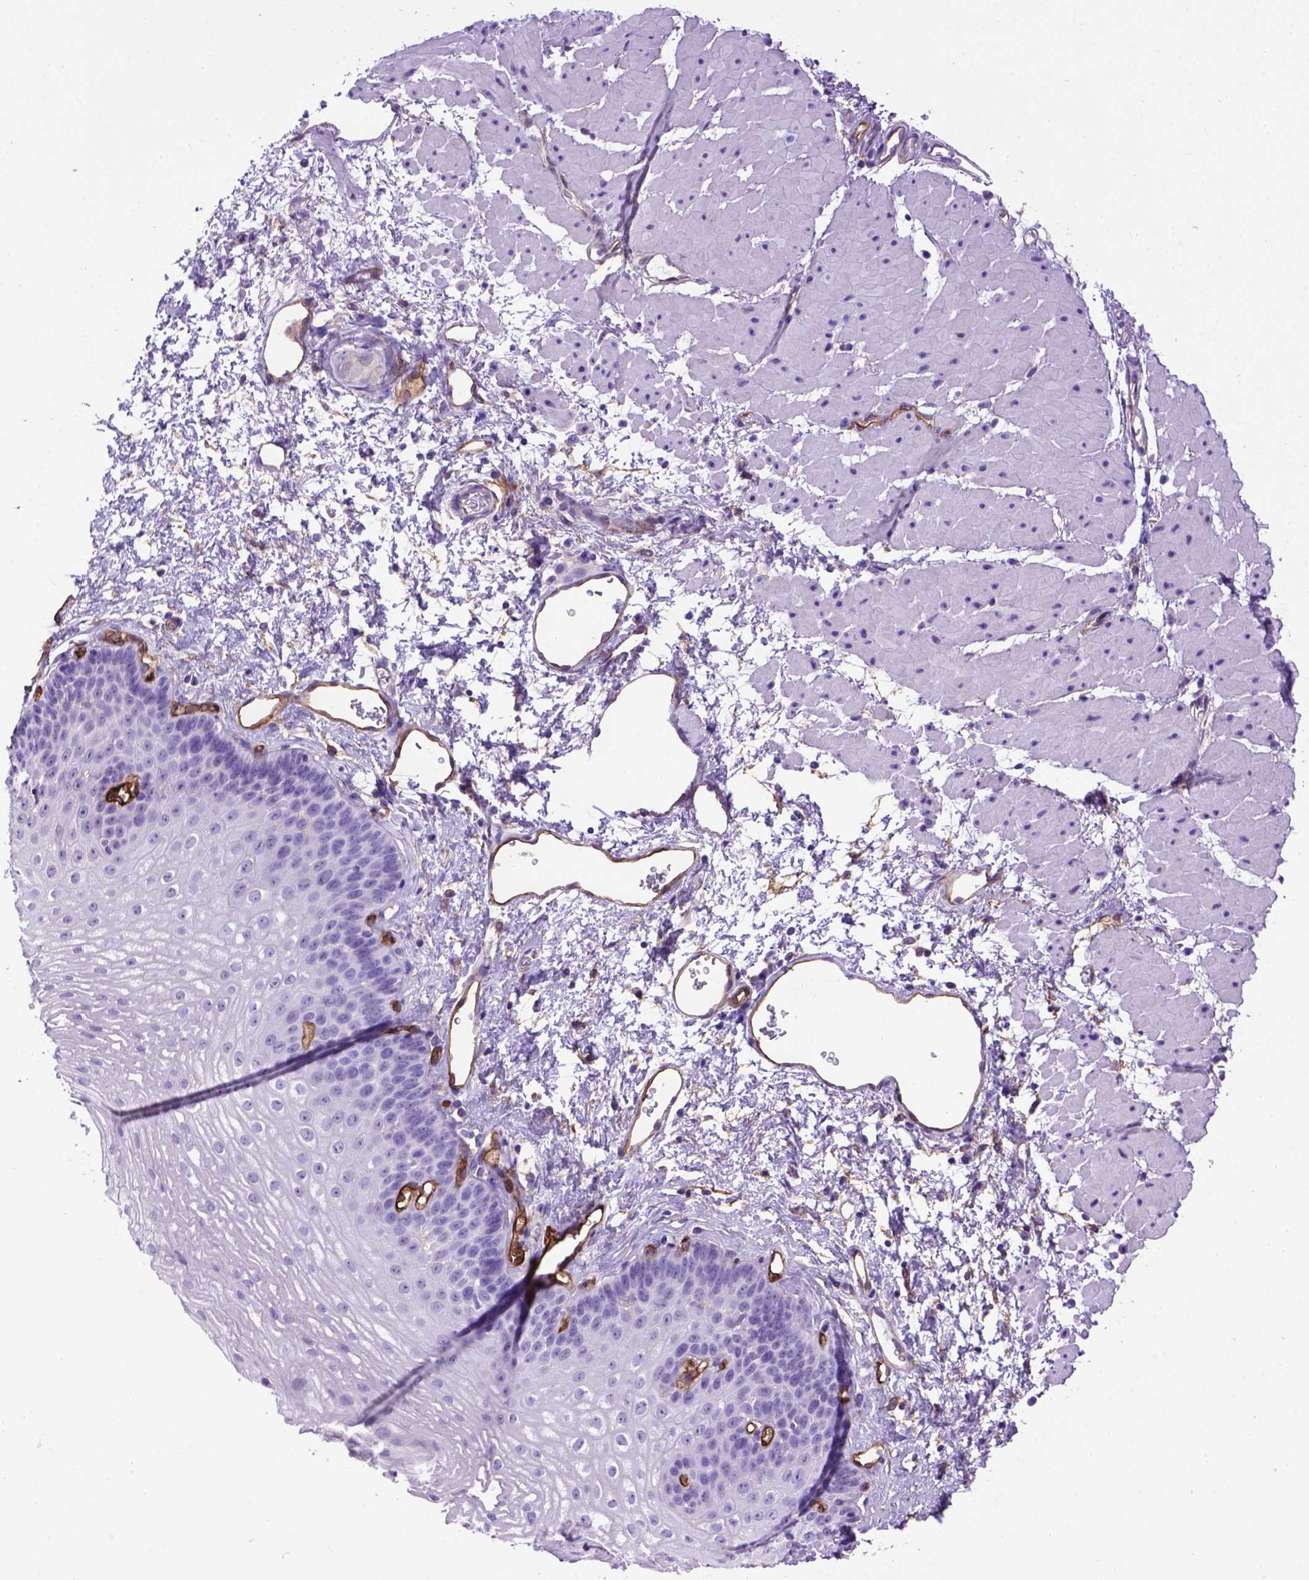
{"staining": {"intensity": "negative", "quantity": "none", "location": "none"}, "tissue": "esophagus", "cell_type": "Squamous epithelial cells", "image_type": "normal", "snomed": [{"axis": "morphology", "description": "Normal tissue, NOS"}, {"axis": "topography", "description": "Esophagus"}], "caption": "Immunohistochemistry of unremarkable esophagus exhibits no positivity in squamous epithelial cells. The staining is performed using DAB brown chromogen with nuclei counter-stained in using hematoxylin.", "gene": "ENG", "patient": {"sex": "female", "age": 62}}